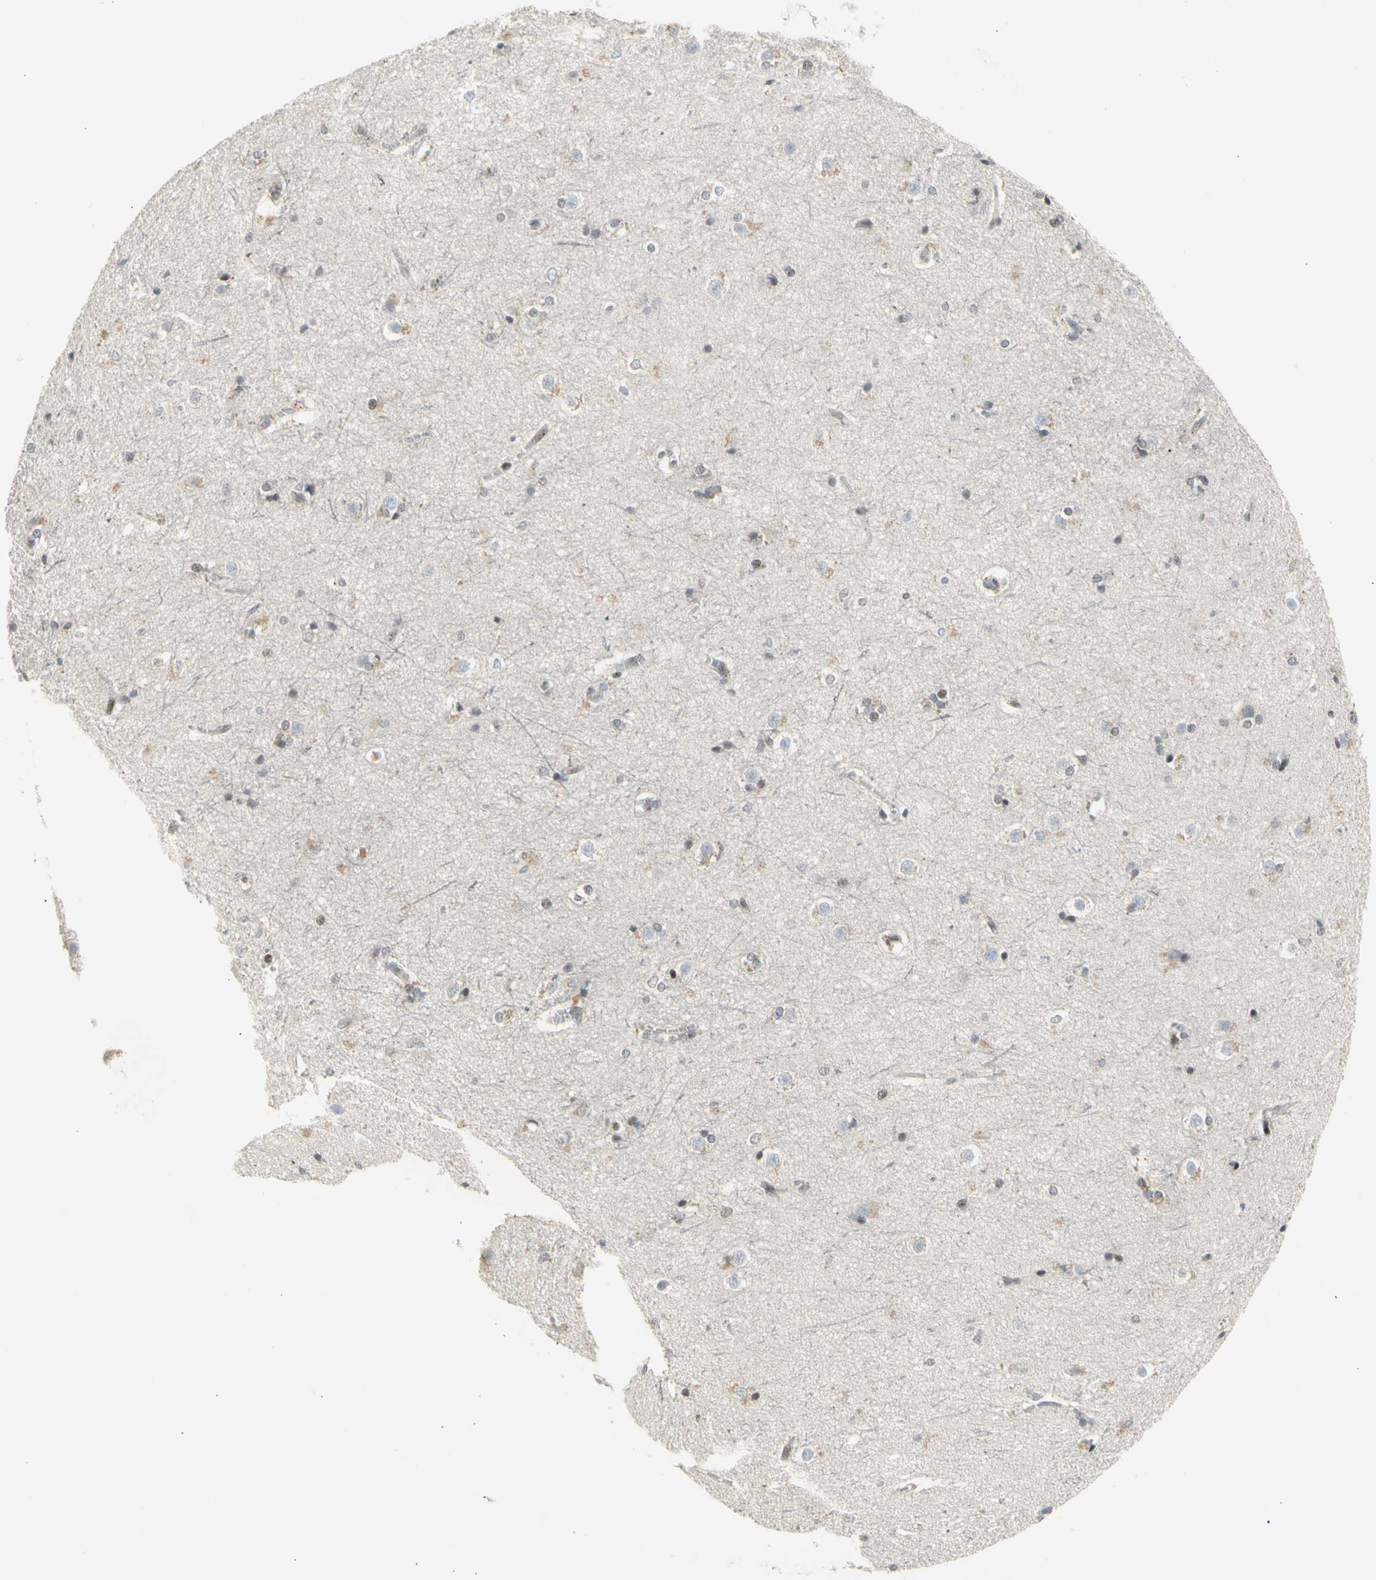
{"staining": {"intensity": "weak", "quantity": "<25%", "location": "cytoplasmic/membranous"}, "tissue": "caudate", "cell_type": "Glial cells", "image_type": "normal", "snomed": [{"axis": "morphology", "description": "Normal tissue, NOS"}, {"axis": "topography", "description": "Lateral ventricle wall"}], "caption": "IHC of unremarkable caudate reveals no expression in glial cells.", "gene": "DHRS7B", "patient": {"sex": "female", "age": 19}}